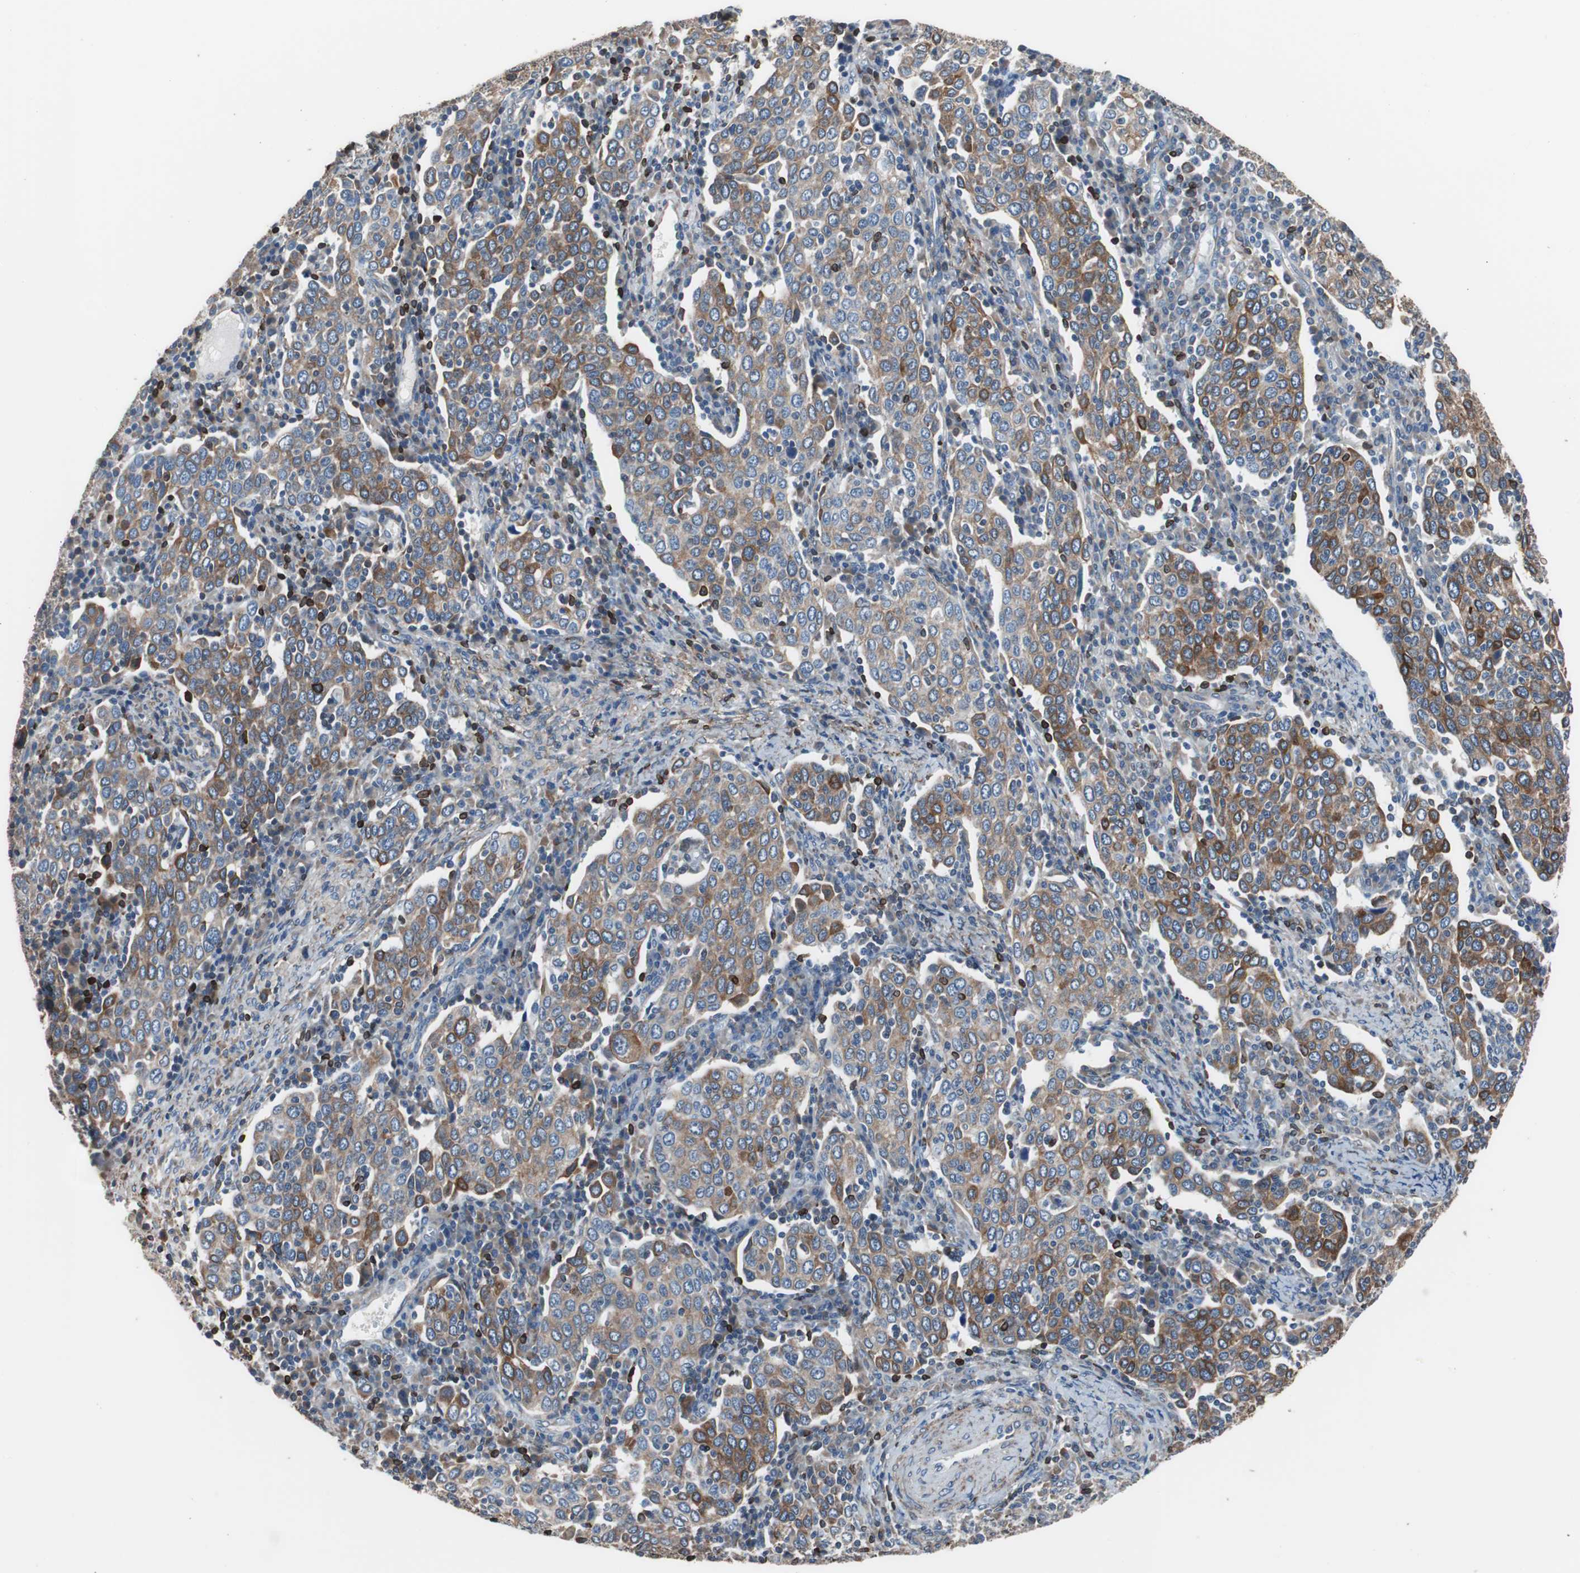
{"staining": {"intensity": "moderate", "quantity": ">75%", "location": "cytoplasmic/membranous"}, "tissue": "cervical cancer", "cell_type": "Tumor cells", "image_type": "cancer", "snomed": [{"axis": "morphology", "description": "Squamous cell carcinoma, NOS"}, {"axis": "topography", "description": "Cervix"}], "caption": "Immunohistochemical staining of squamous cell carcinoma (cervical) shows medium levels of moderate cytoplasmic/membranous expression in about >75% of tumor cells. The protein is stained brown, and the nuclei are stained in blue (DAB (3,3'-diaminobenzidine) IHC with brightfield microscopy, high magnification).", "gene": "PBXIP1", "patient": {"sex": "female", "age": 40}}